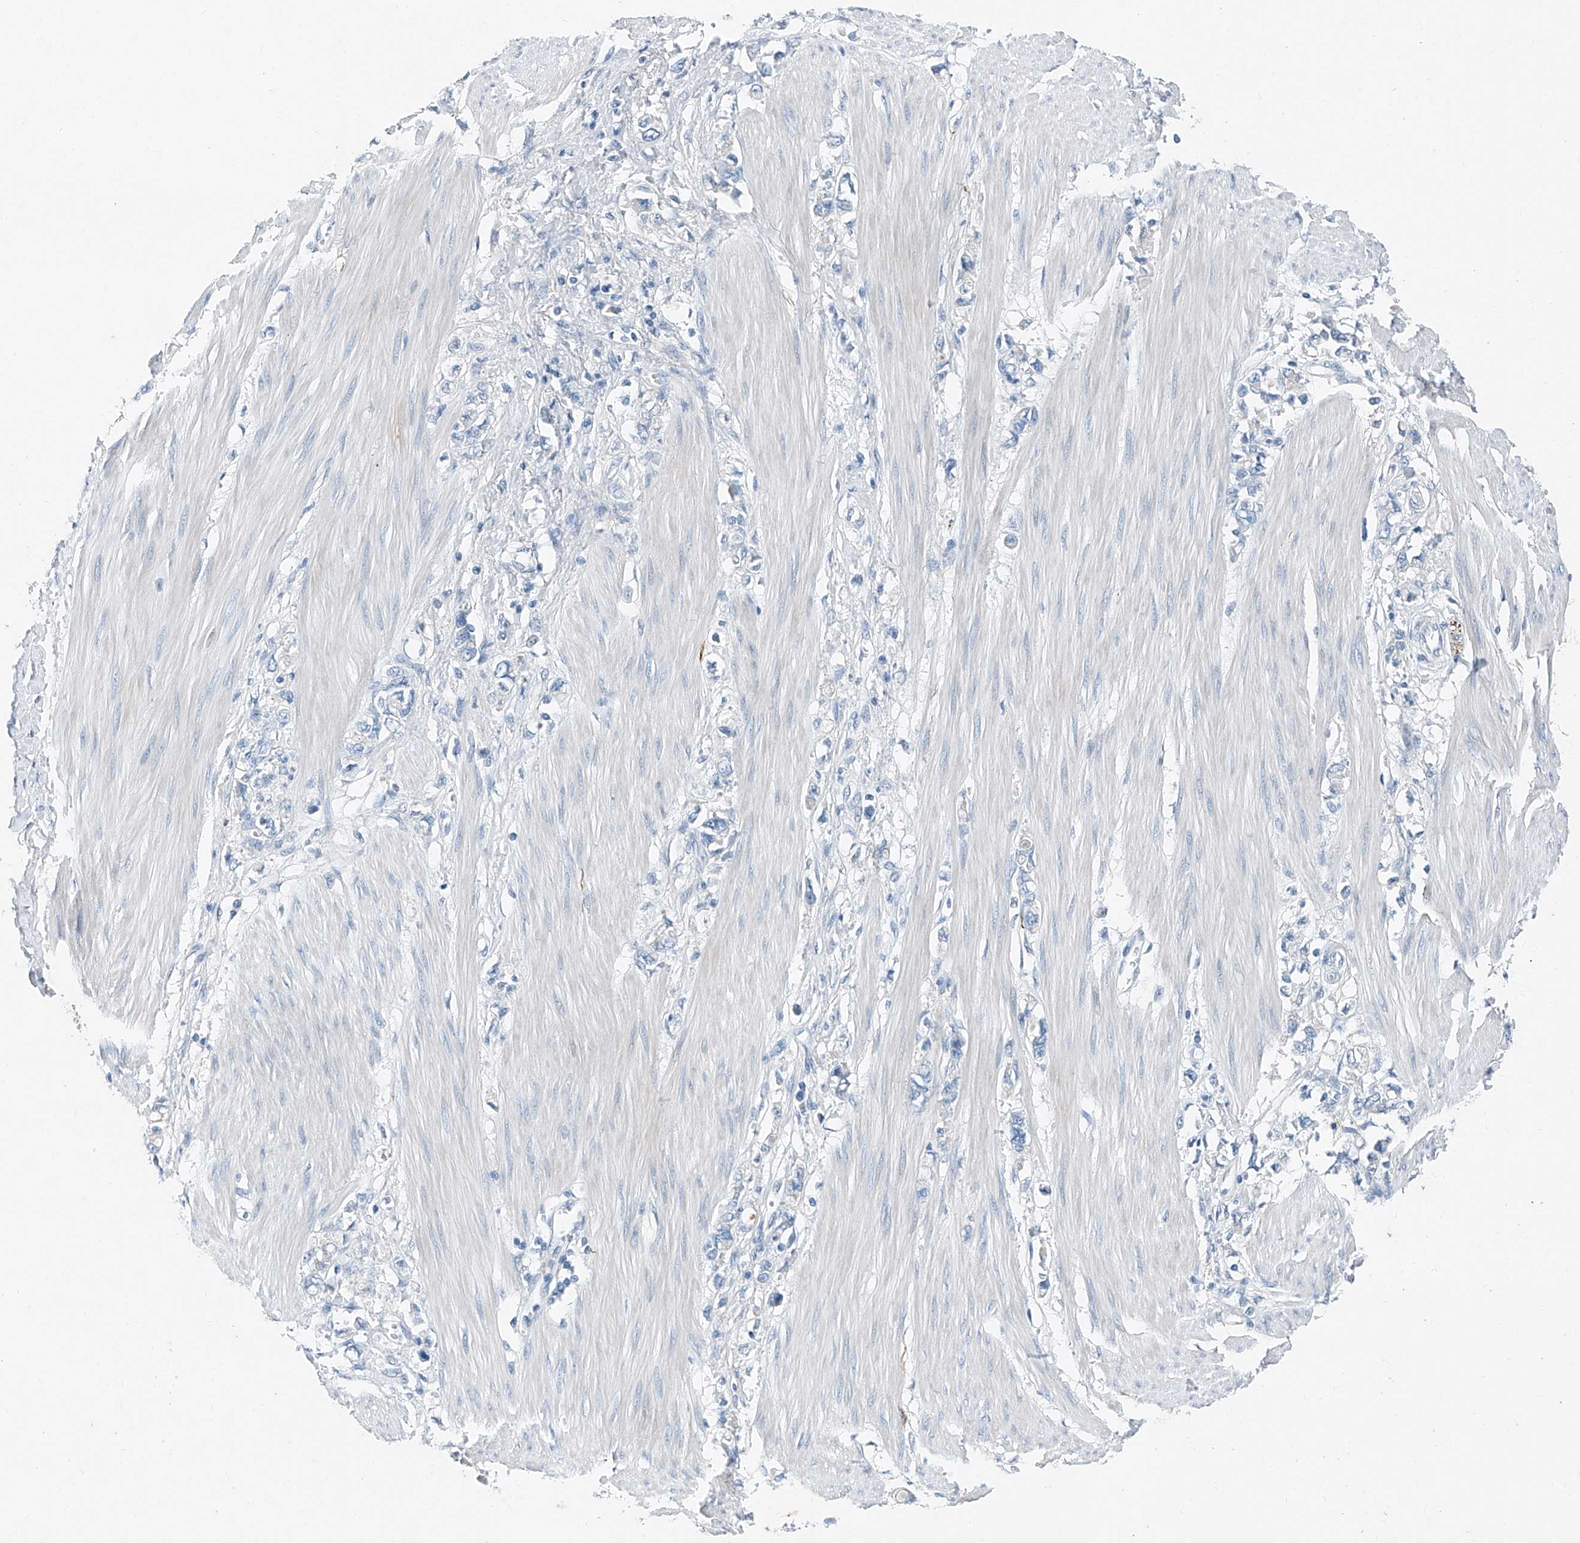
{"staining": {"intensity": "negative", "quantity": "none", "location": "none"}, "tissue": "stomach cancer", "cell_type": "Tumor cells", "image_type": "cancer", "snomed": [{"axis": "morphology", "description": "Adenocarcinoma, NOS"}, {"axis": "topography", "description": "Stomach"}], "caption": "High magnification brightfield microscopy of stomach adenocarcinoma stained with DAB (brown) and counterstained with hematoxylin (blue): tumor cells show no significant staining.", "gene": "MDGA1", "patient": {"sex": "female", "age": 76}}